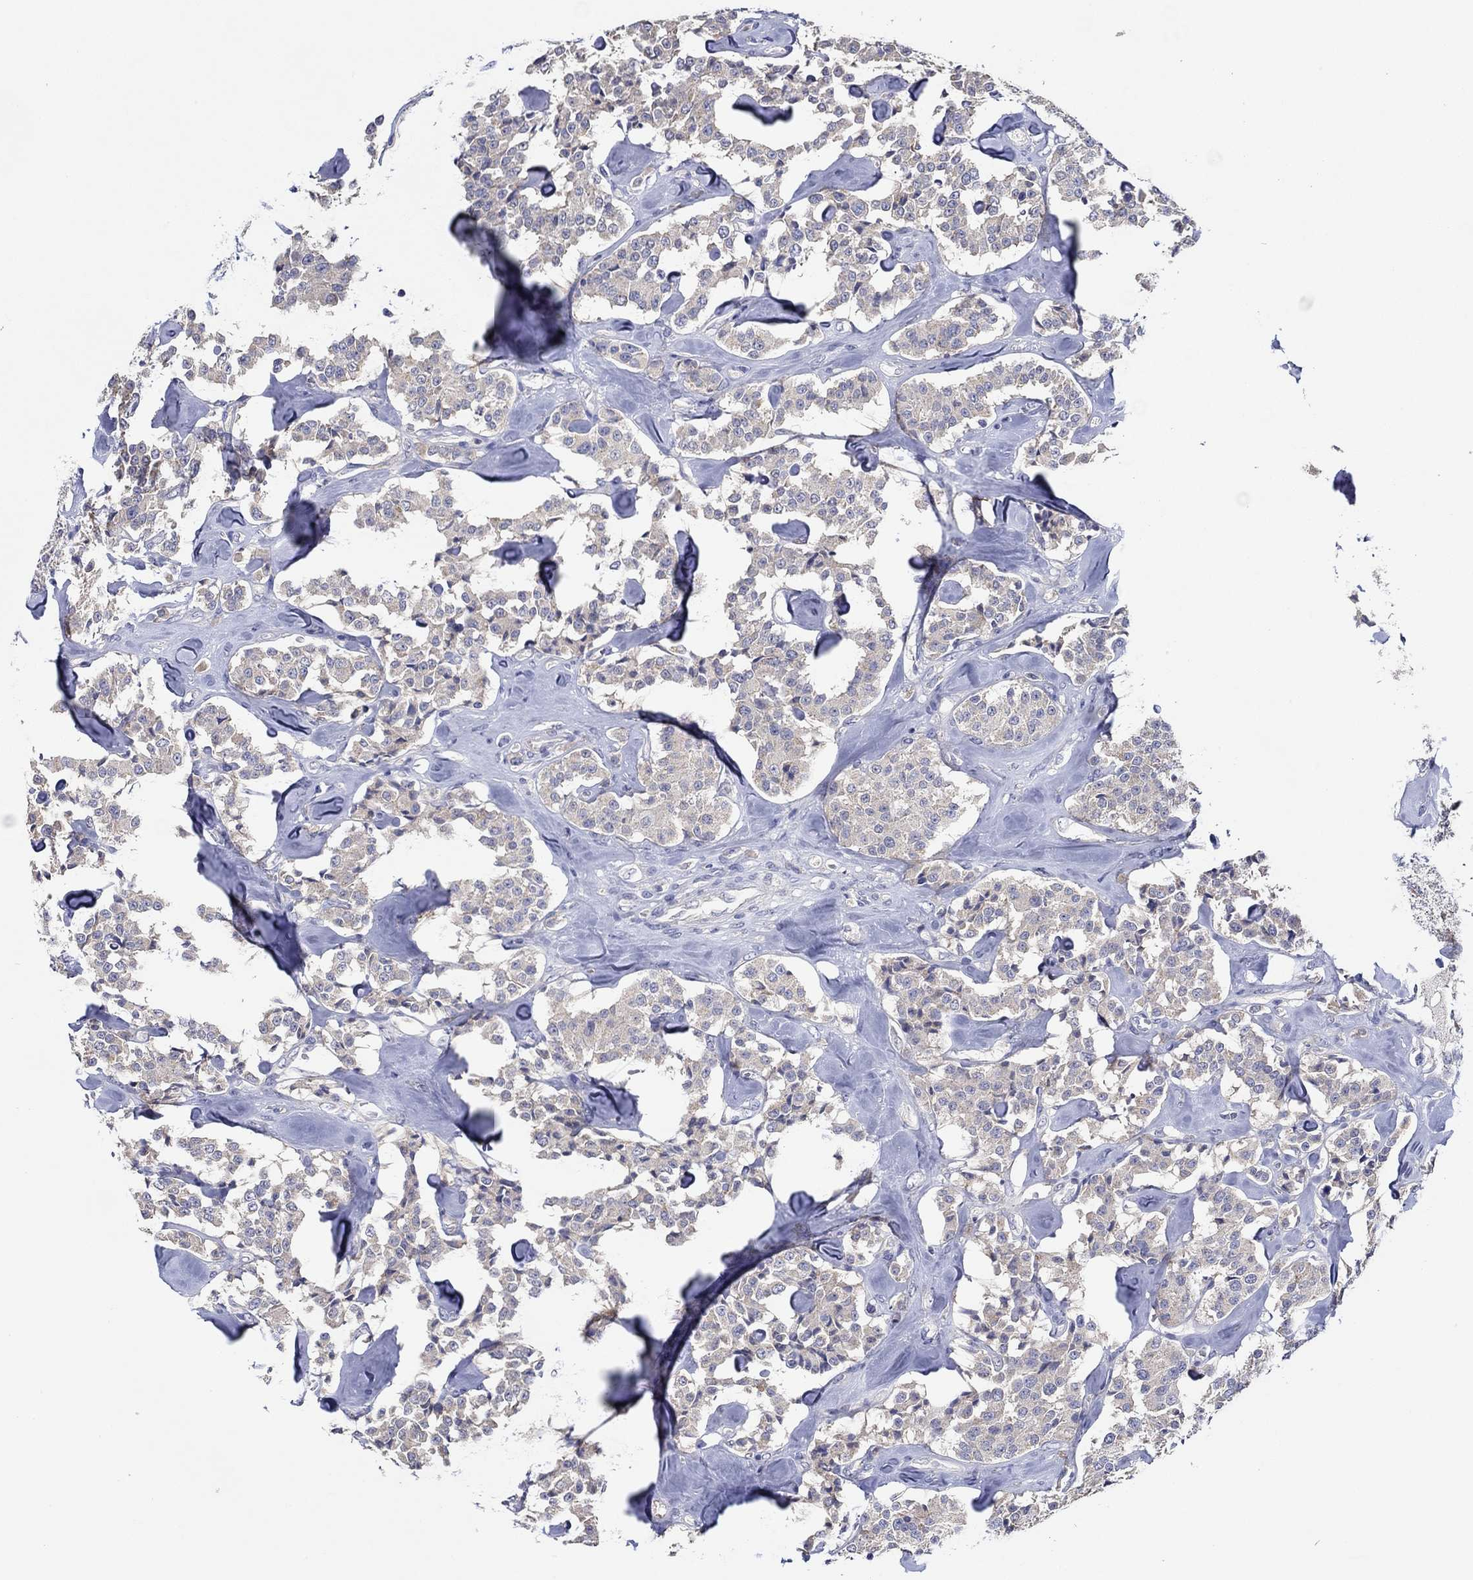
{"staining": {"intensity": "negative", "quantity": "none", "location": "none"}, "tissue": "carcinoid", "cell_type": "Tumor cells", "image_type": "cancer", "snomed": [{"axis": "morphology", "description": "Carcinoid, malignant, NOS"}, {"axis": "topography", "description": "Pancreas"}], "caption": "Carcinoid was stained to show a protein in brown. There is no significant expression in tumor cells.", "gene": "CHIT1", "patient": {"sex": "male", "age": 41}}